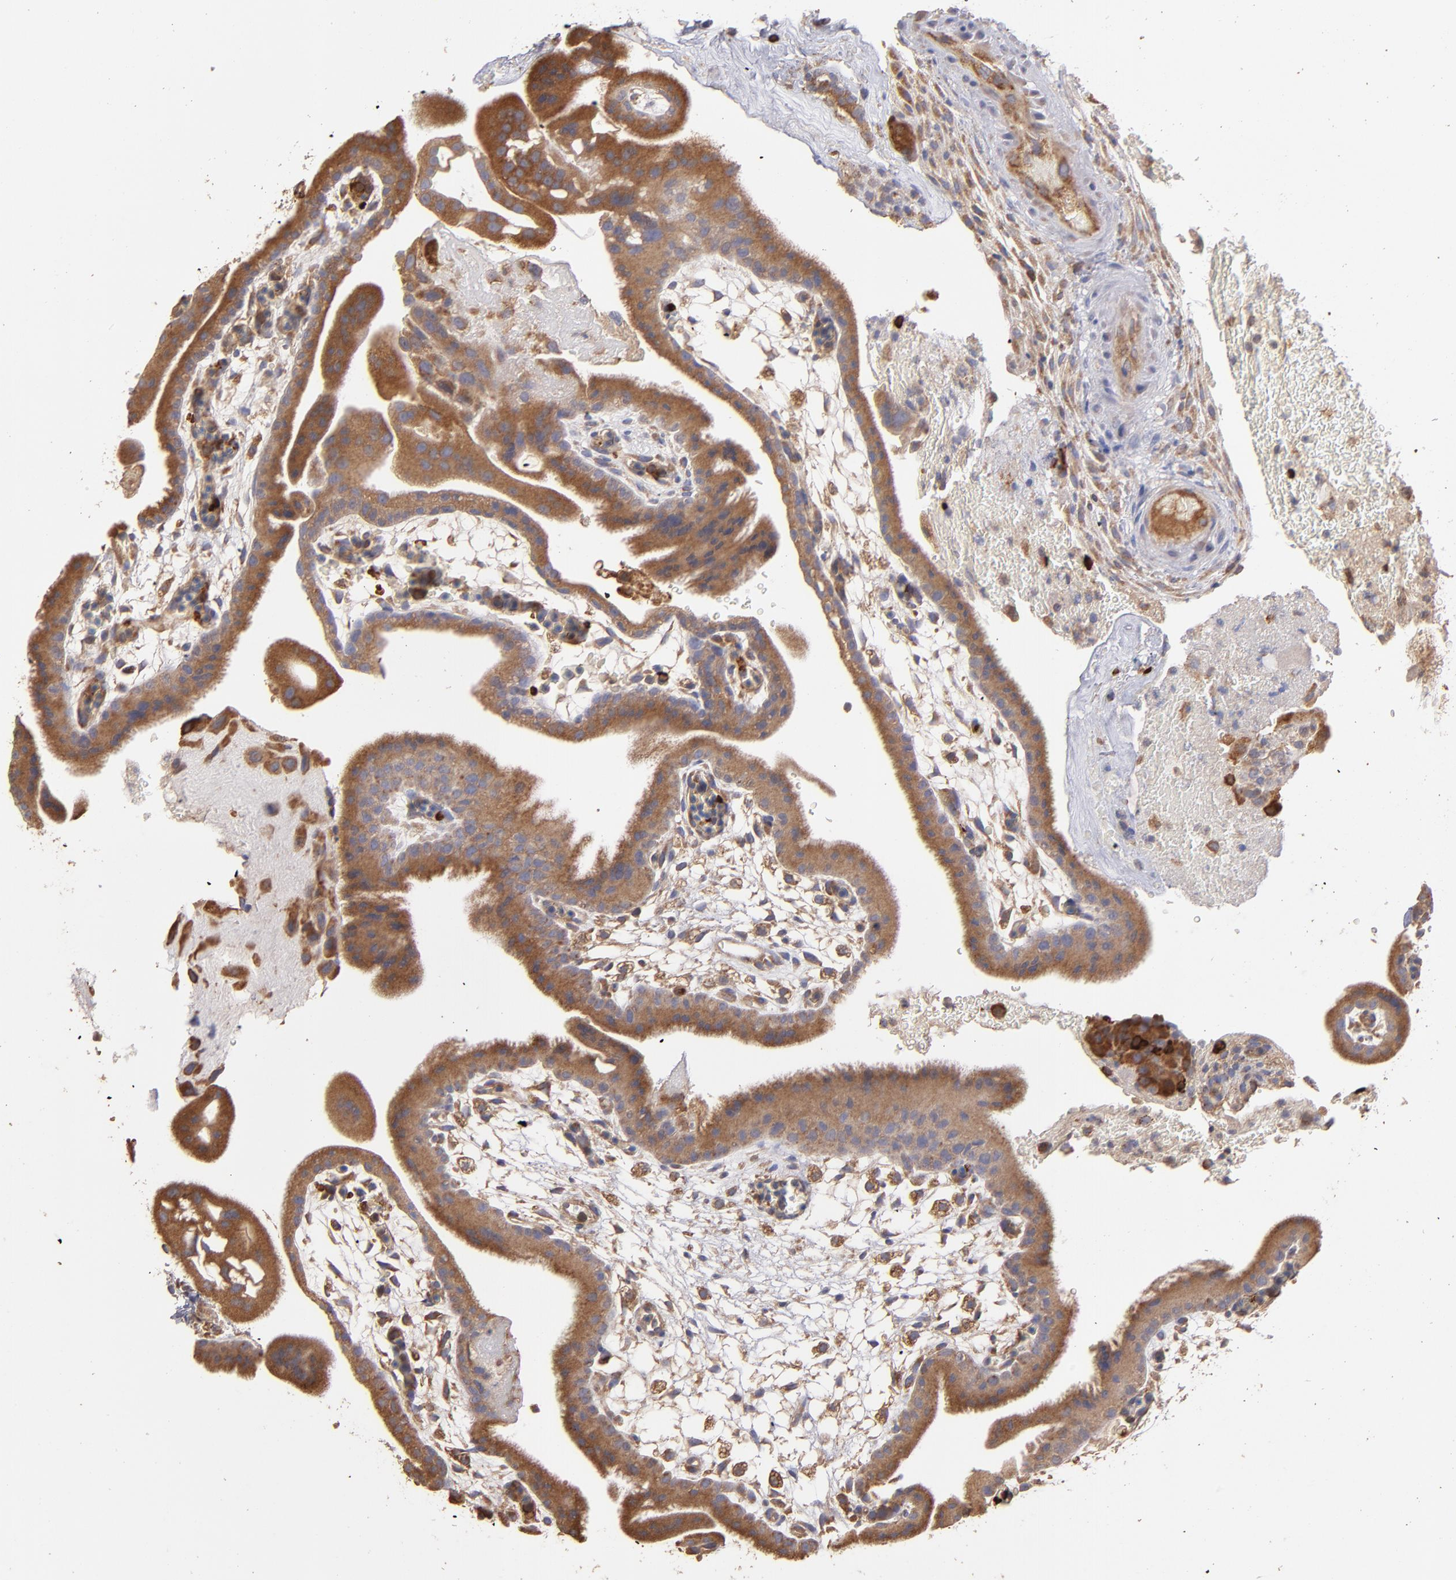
{"staining": {"intensity": "moderate", "quantity": ">75%", "location": "cytoplasmic/membranous"}, "tissue": "placenta", "cell_type": "Trophoblastic cells", "image_type": "normal", "snomed": [{"axis": "morphology", "description": "Normal tissue, NOS"}, {"axis": "topography", "description": "Placenta"}], "caption": "Moderate cytoplasmic/membranous expression is appreciated in about >75% of trophoblastic cells in normal placenta.", "gene": "NFKBIE", "patient": {"sex": "female", "age": 19}}